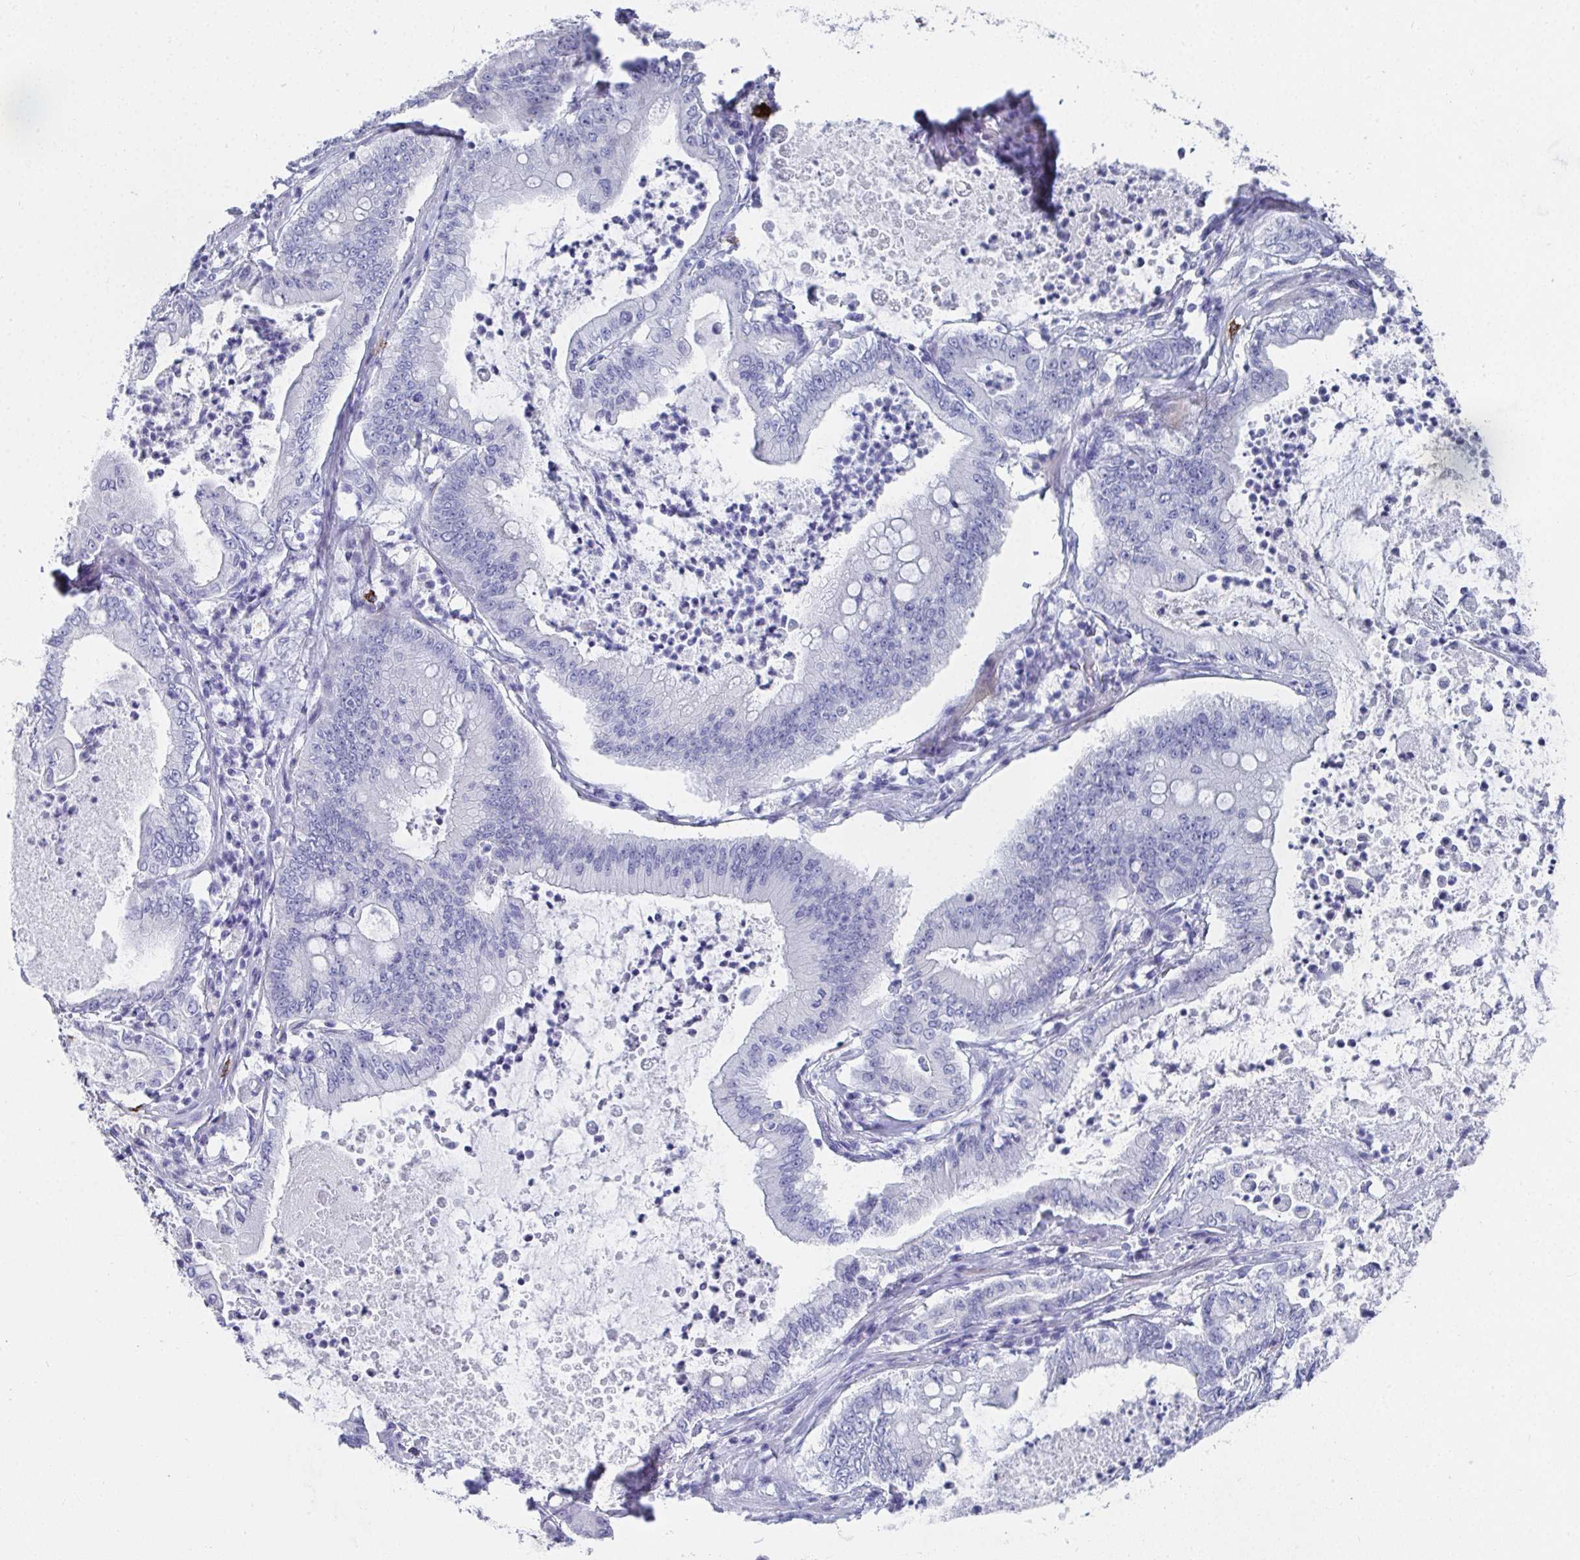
{"staining": {"intensity": "negative", "quantity": "none", "location": "none"}, "tissue": "pancreatic cancer", "cell_type": "Tumor cells", "image_type": "cancer", "snomed": [{"axis": "morphology", "description": "Adenocarcinoma, NOS"}, {"axis": "topography", "description": "Pancreas"}], "caption": "There is no significant staining in tumor cells of pancreatic adenocarcinoma. Brightfield microscopy of immunohistochemistry (IHC) stained with DAB (3,3'-diaminobenzidine) (brown) and hematoxylin (blue), captured at high magnification.", "gene": "GRIA1", "patient": {"sex": "male", "age": 71}}